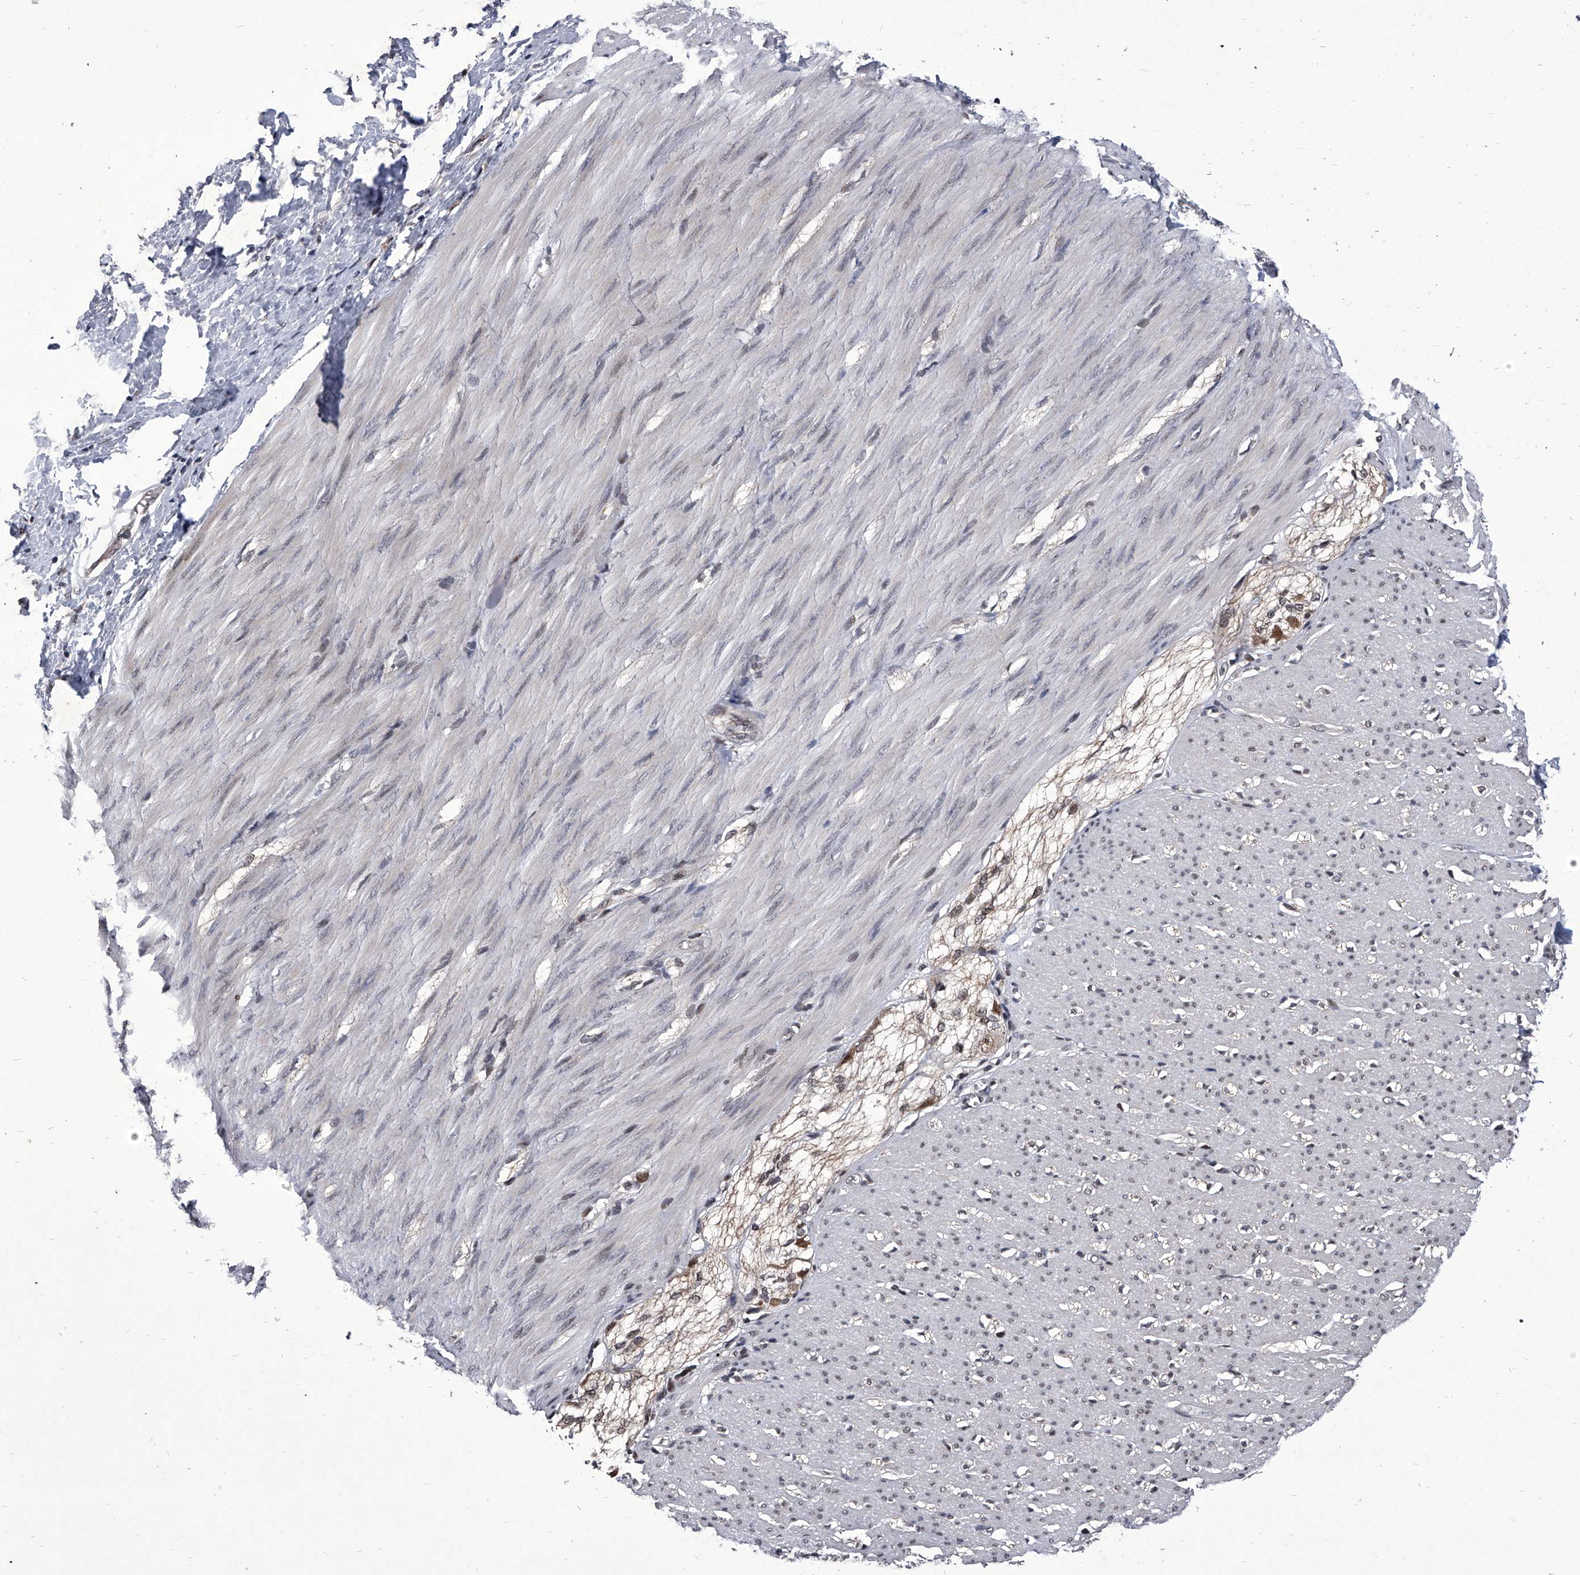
{"staining": {"intensity": "weak", "quantity": "<25%", "location": "nuclear"}, "tissue": "smooth muscle", "cell_type": "Smooth muscle cells", "image_type": "normal", "snomed": [{"axis": "morphology", "description": "Normal tissue, NOS"}, {"axis": "morphology", "description": "Adenocarcinoma, NOS"}, {"axis": "topography", "description": "Colon"}, {"axis": "topography", "description": "Peripheral nerve tissue"}], "caption": "Immunohistochemistry (IHC) micrograph of unremarkable smooth muscle: smooth muscle stained with DAB (3,3'-diaminobenzidine) exhibits no significant protein expression in smooth muscle cells. (Immunohistochemistry, brightfield microscopy, high magnification).", "gene": "CMTR1", "patient": {"sex": "male", "age": 14}}